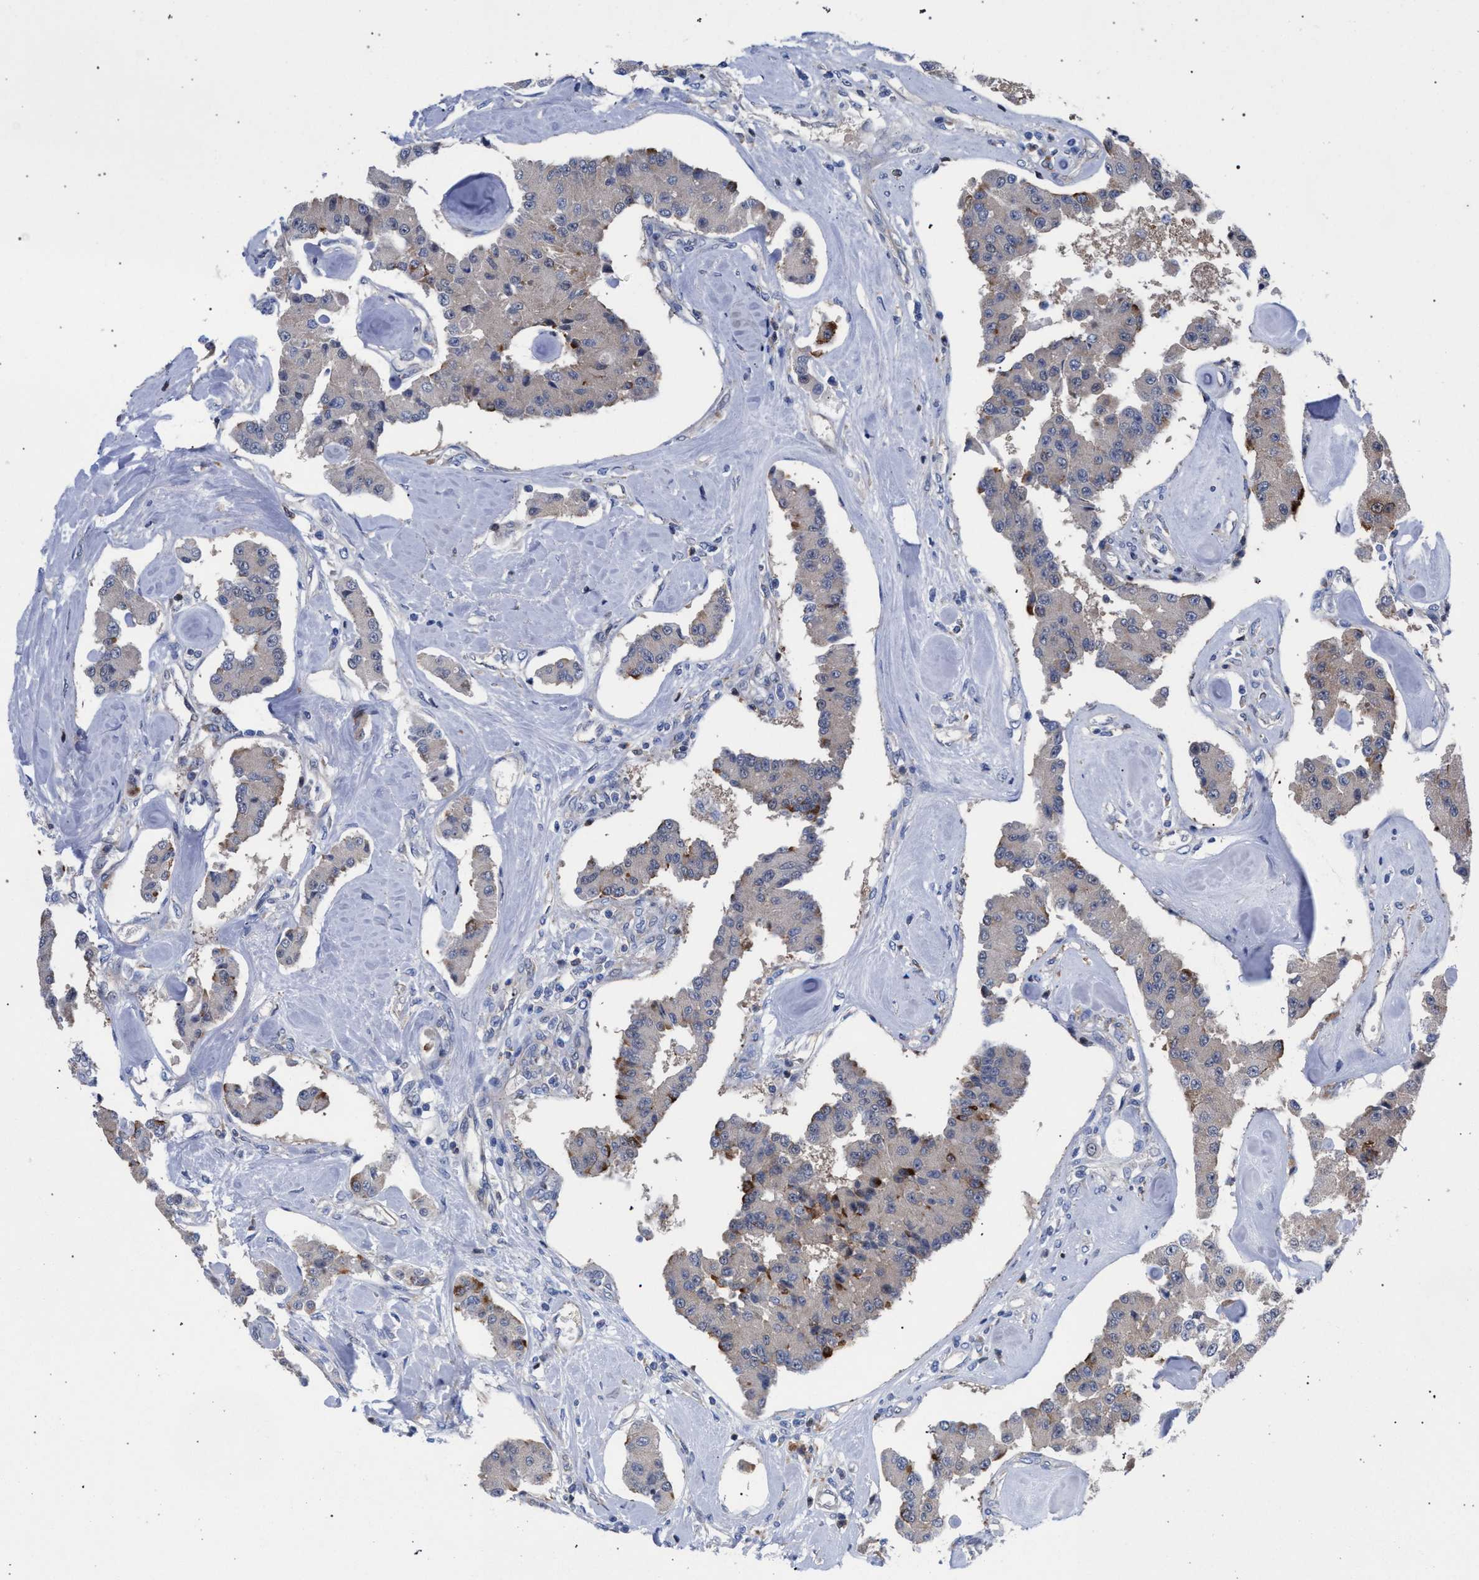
{"staining": {"intensity": "weak", "quantity": "<25%", "location": "cytoplasmic/membranous"}, "tissue": "carcinoid", "cell_type": "Tumor cells", "image_type": "cancer", "snomed": [{"axis": "morphology", "description": "Carcinoid, malignant, NOS"}, {"axis": "topography", "description": "Pancreas"}], "caption": "Immunohistochemistry (IHC) histopathology image of human carcinoid stained for a protein (brown), which demonstrates no staining in tumor cells.", "gene": "GMPR", "patient": {"sex": "male", "age": 41}}